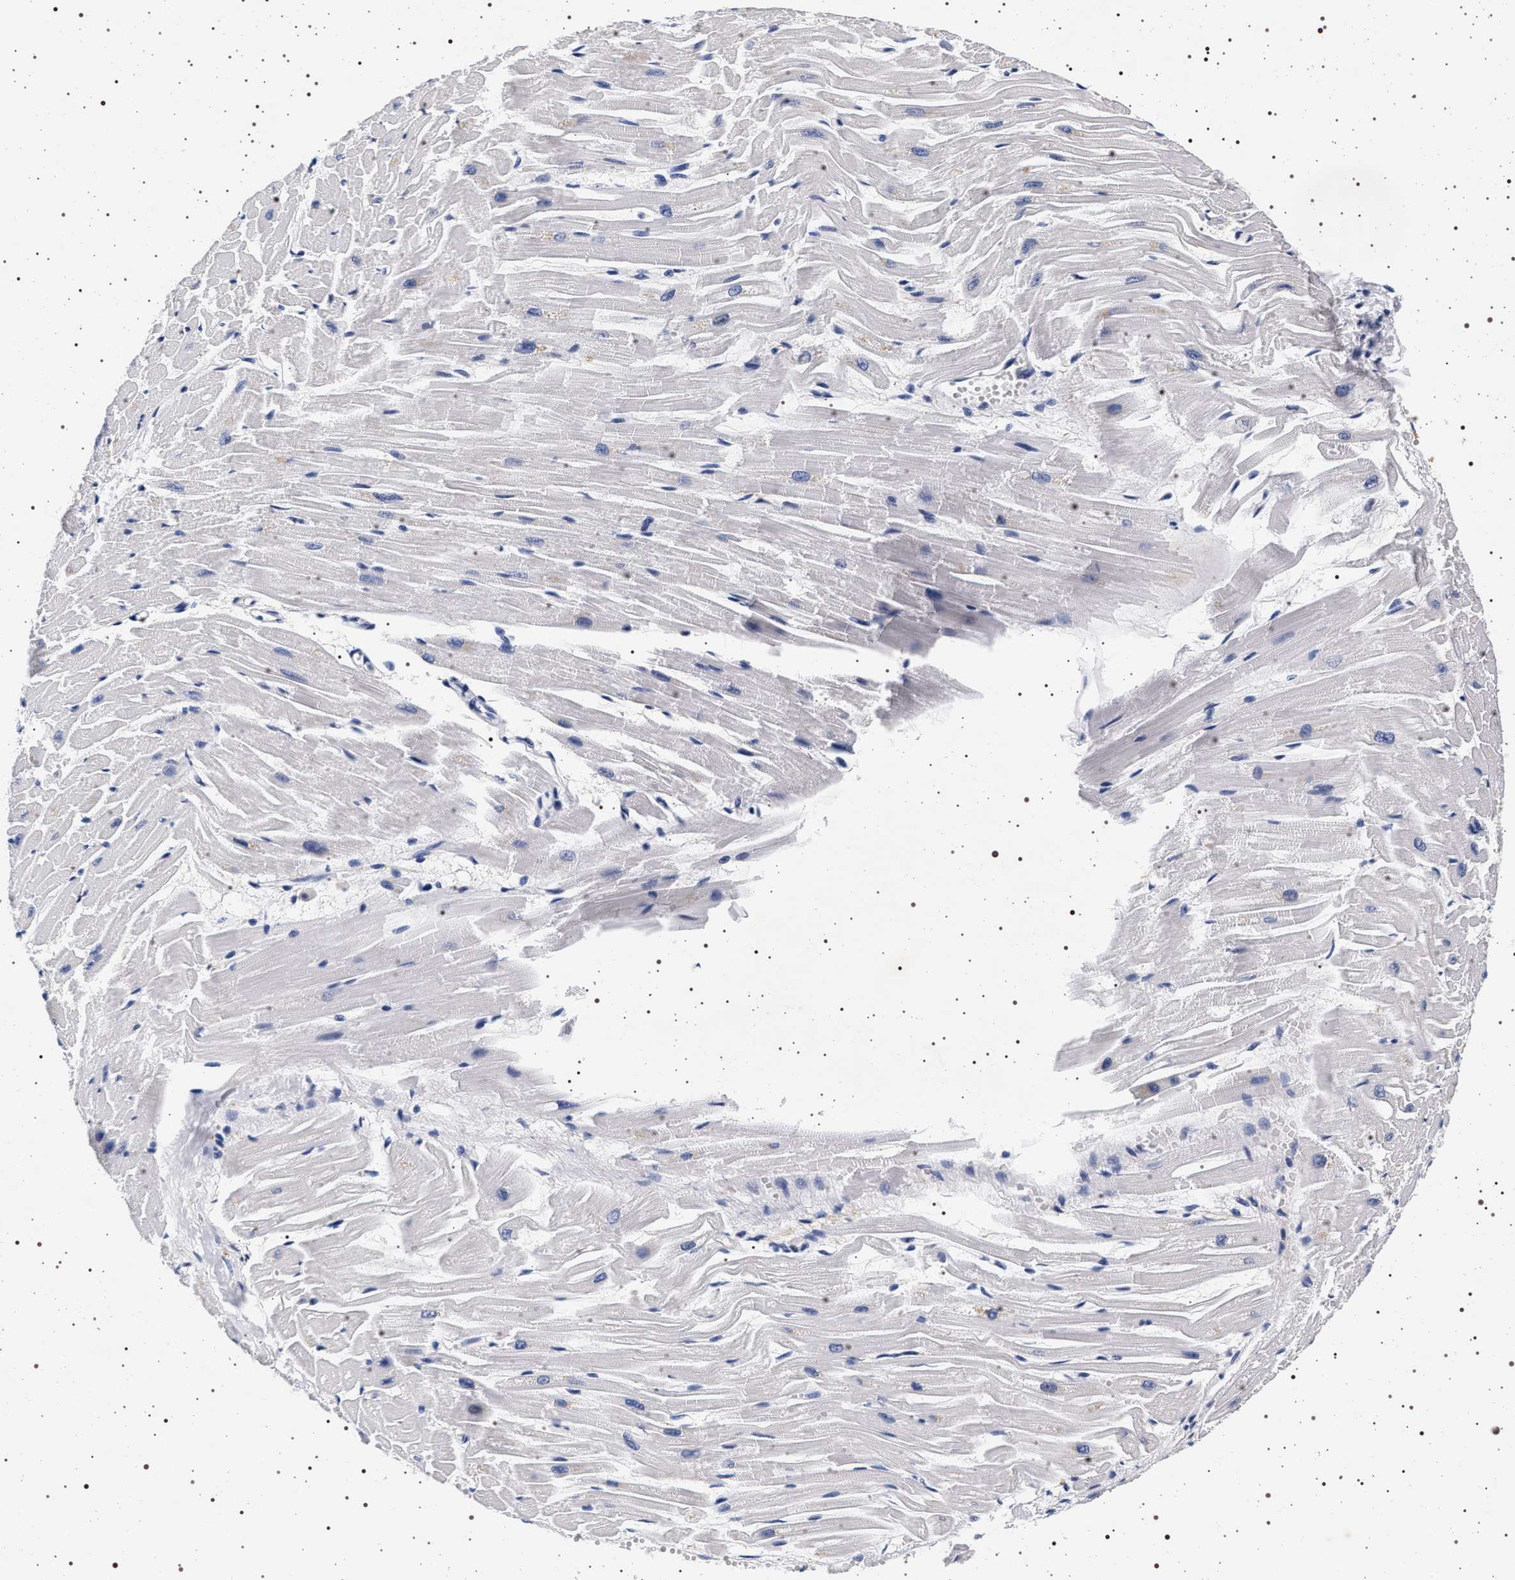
{"staining": {"intensity": "negative", "quantity": "none", "location": "none"}, "tissue": "heart muscle", "cell_type": "Cardiomyocytes", "image_type": "normal", "snomed": [{"axis": "morphology", "description": "Normal tissue, NOS"}, {"axis": "topography", "description": "Heart"}], "caption": "The immunohistochemistry (IHC) histopathology image has no significant positivity in cardiomyocytes of heart muscle. (DAB (3,3'-diaminobenzidine) immunohistochemistry with hematoxylin counter stain).", "gene": "SYN1", "patient": {"sex": "female", "age": 19}}